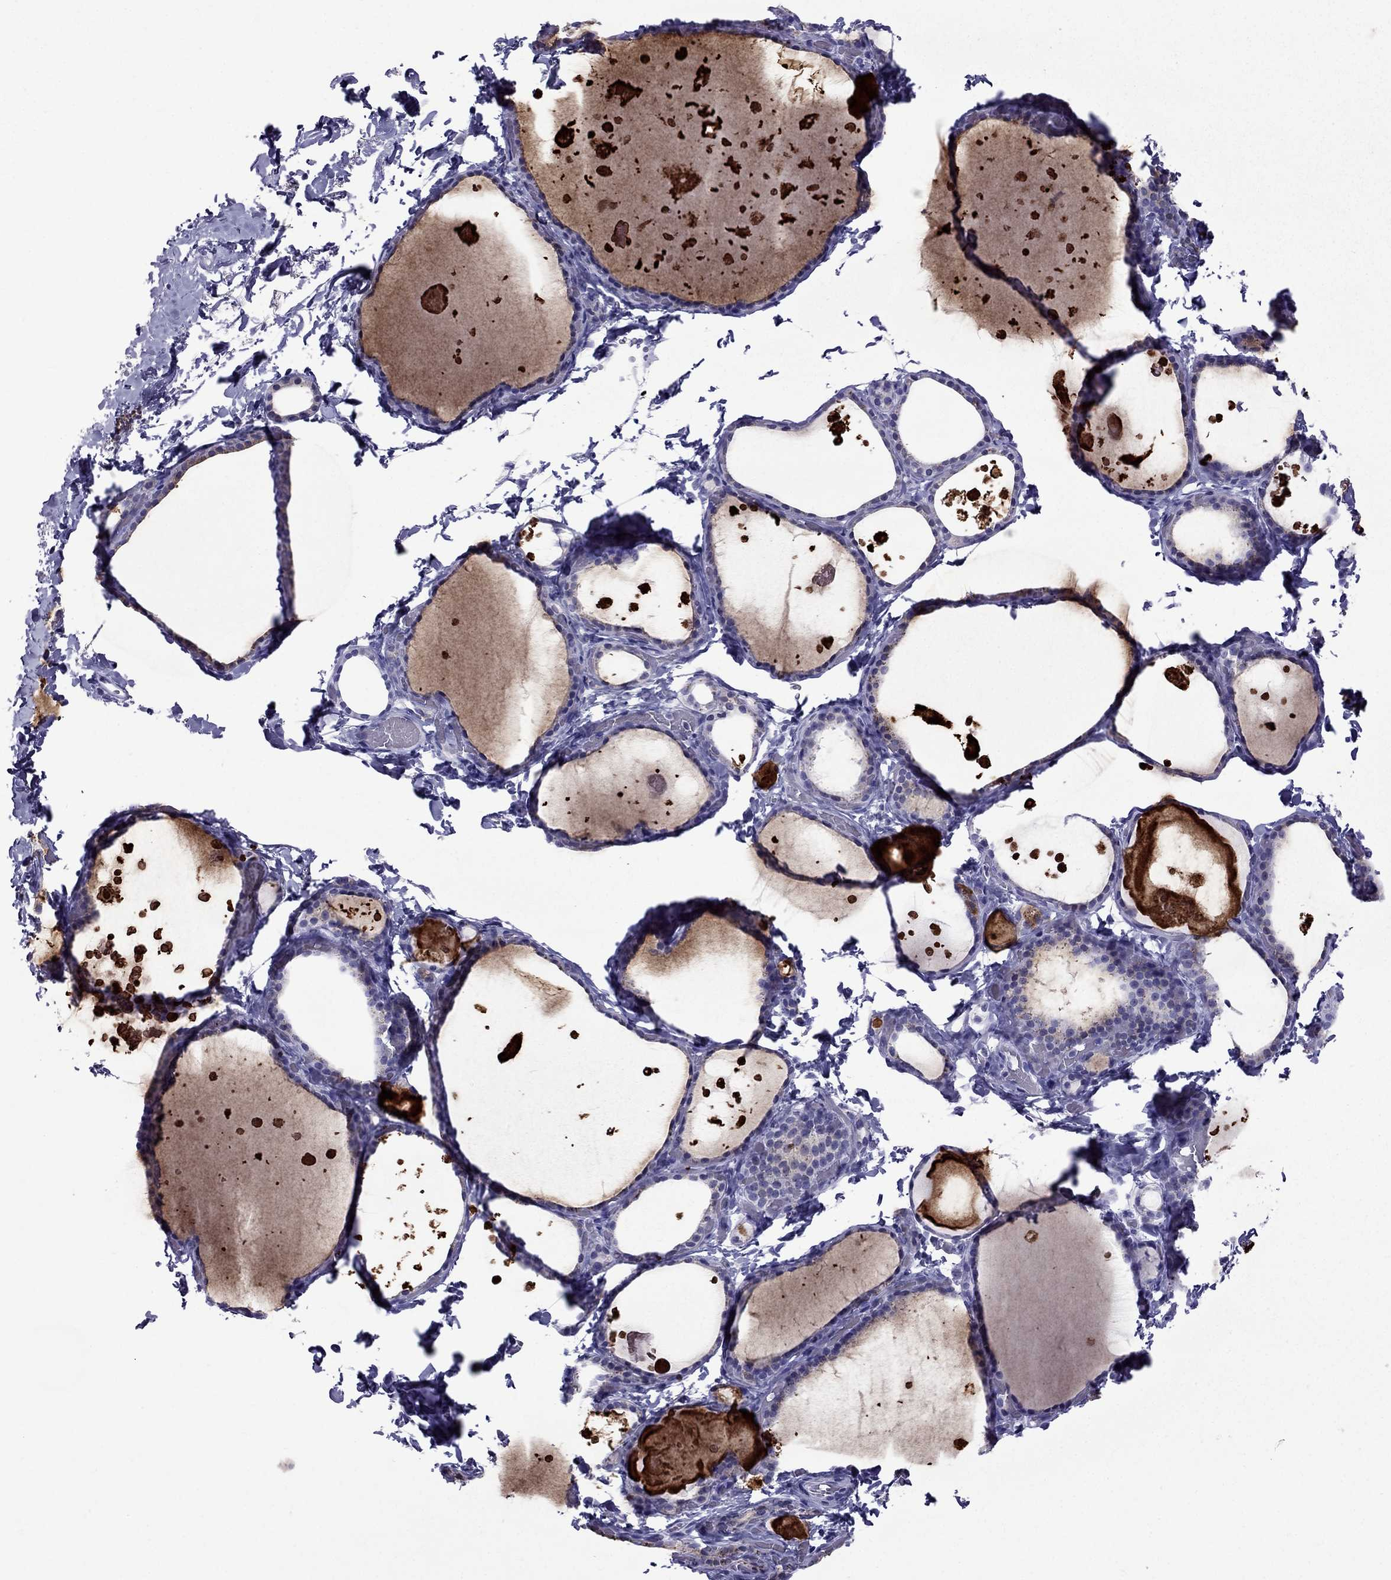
{"staining": {"intensity": "negative", "quantity": "none", "location": "none"}, "tissue": "thyroid gland", "cell_type": "Glandular cells", "image_type": "normal", "snomed": [{"axis": "morphology", "description": "Normal tissue, NOS"}, {"axis": "topography", "description": "Thyroid gland"}], "caption": "This is an IHC micrograph of benign human thyroid gland. There is no expression in glandular cells.", "gene": "TFF3", "patient": {"sex": "female", "age": 56}}